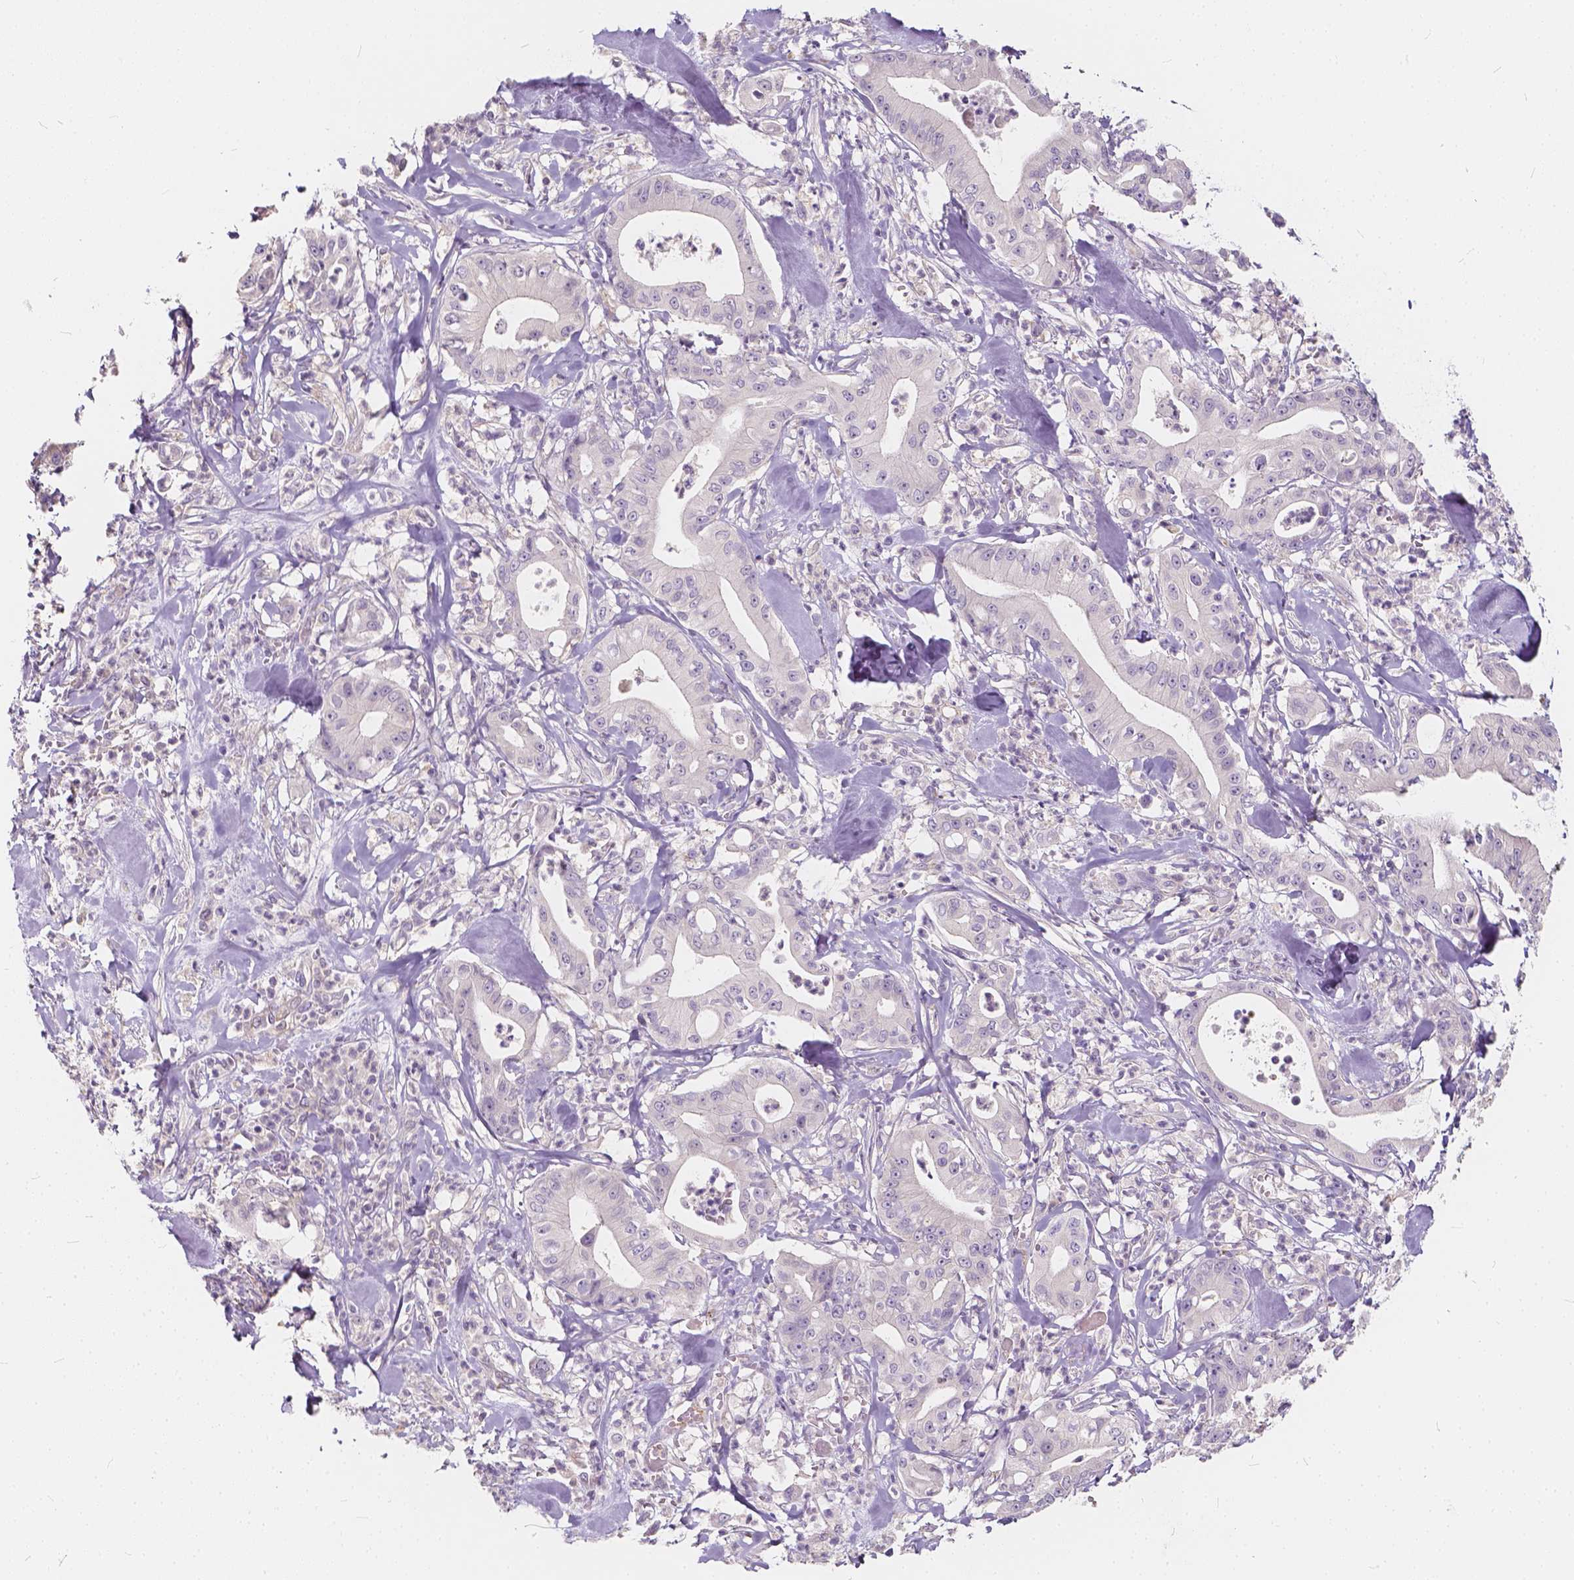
{"staining": {"intensity": "negative", "quantity": "none", "location": "none"}, "tissue": "pancreatic cancer", "cell_type": "Tumor cells", "image_type": "cancer", "snomed": [{"axis": "morphology", "description": "Adenocarcinoma, NOS"}, {"axis": "topography", "description": "Pancreas"}], "caption": "Tumor cells show no significant positivity in adenocarcinoma (pancreatic).", "gene": "KIAA0513", "patient": {"sex": "male", "age": 71}}